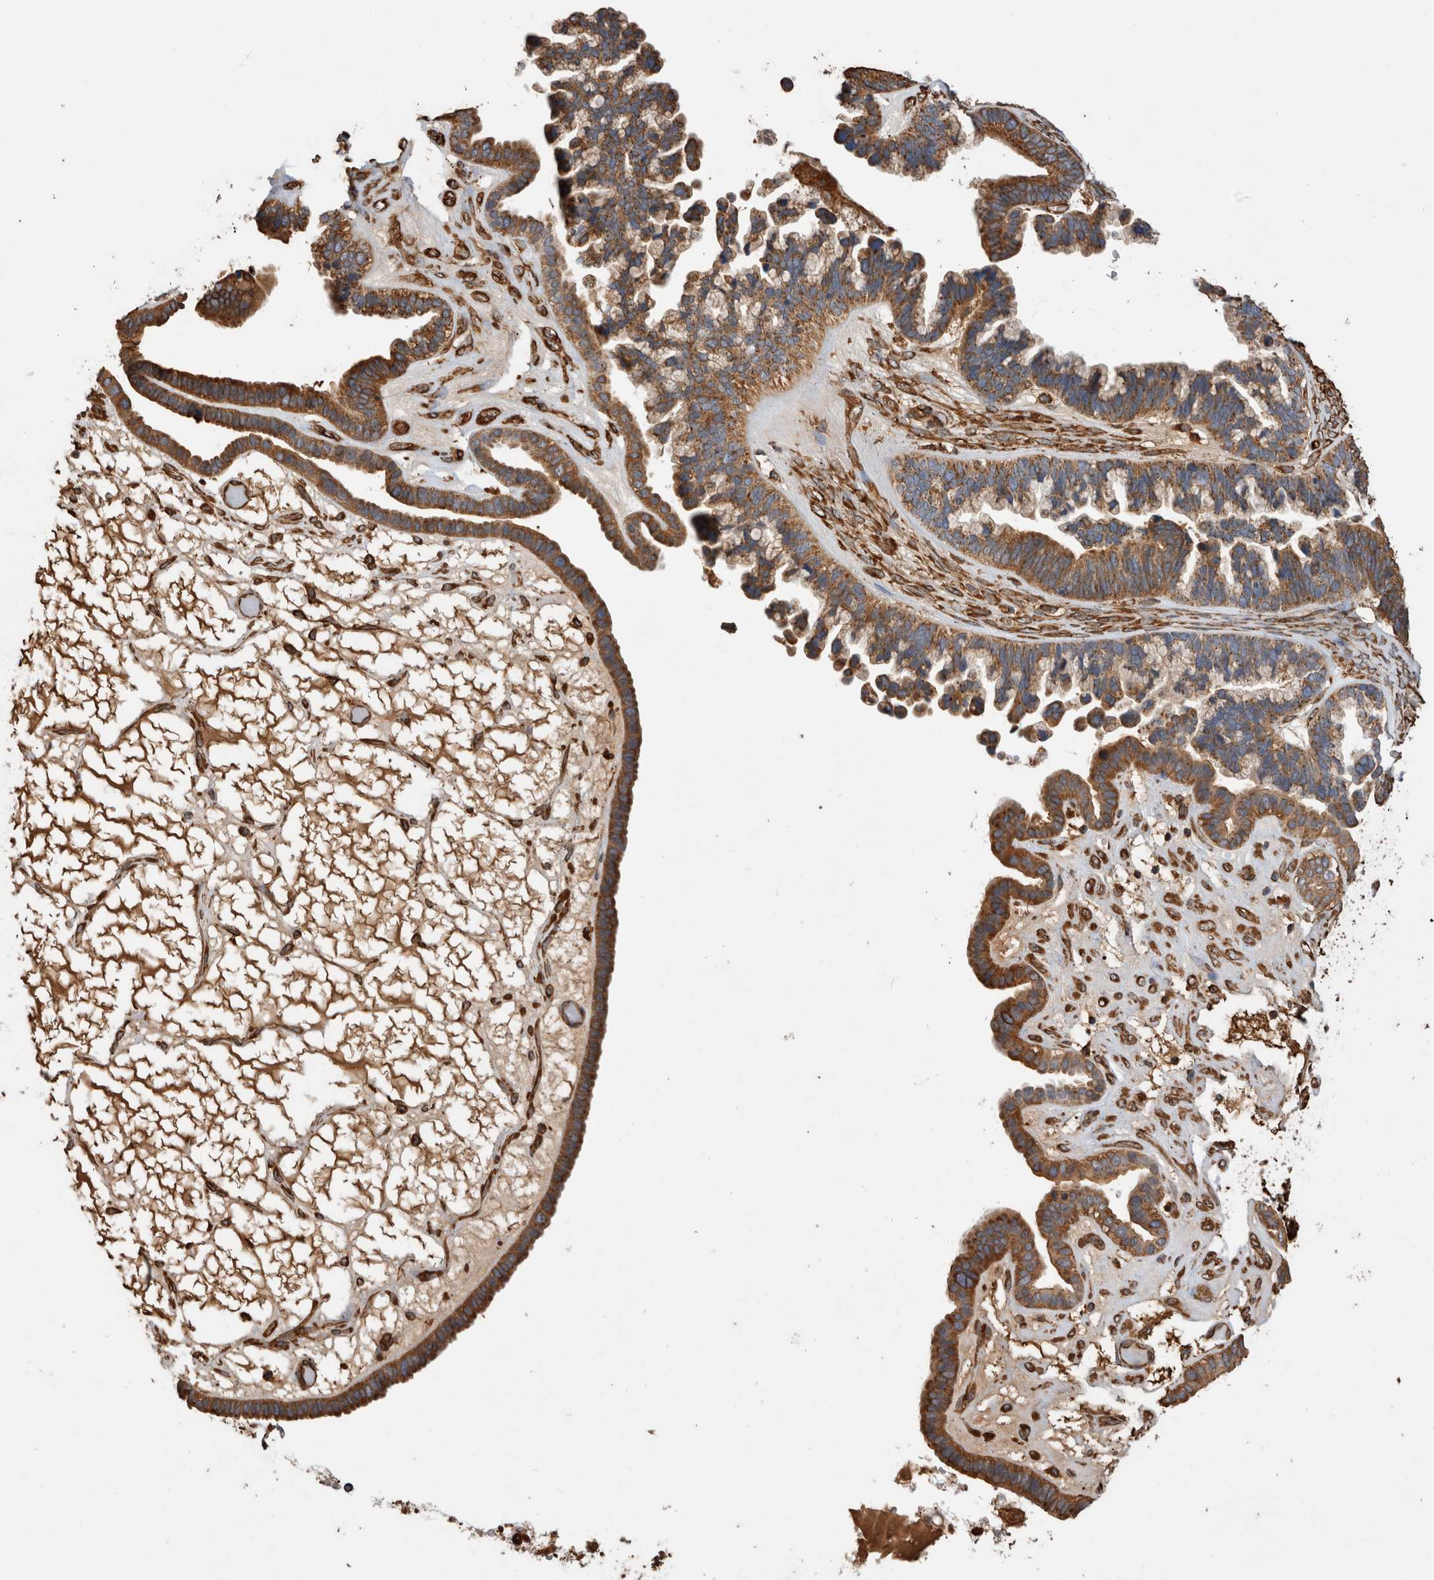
{"staining": {"intensity": "moderate", "quantity": ">75%", "location": "cytoplasmic/membranous"}, "tissue": "ovarian cancer", "cell_type": "Tumor cells", "image_type": "cancer", "snomed": [{"axis": "morphology", "description": "Cystadenocarcinoma, serous, NOS"}, {"axis": "topography", "description": "Ovary"}], "caption": "Protein staining of serous cystadenocarcinoma (ovarian) tissue displays moderate cytoplasmic/membranous expression in about >75% of tumor cells. The staining was performed using DAB (3,3'-diaminobenzidine), with brown indicating positive protein expression. Nuclei are stained blue with hematoxylin.", "gene": "ZNF397", "patient": {"sex": "female", "age": 56}}